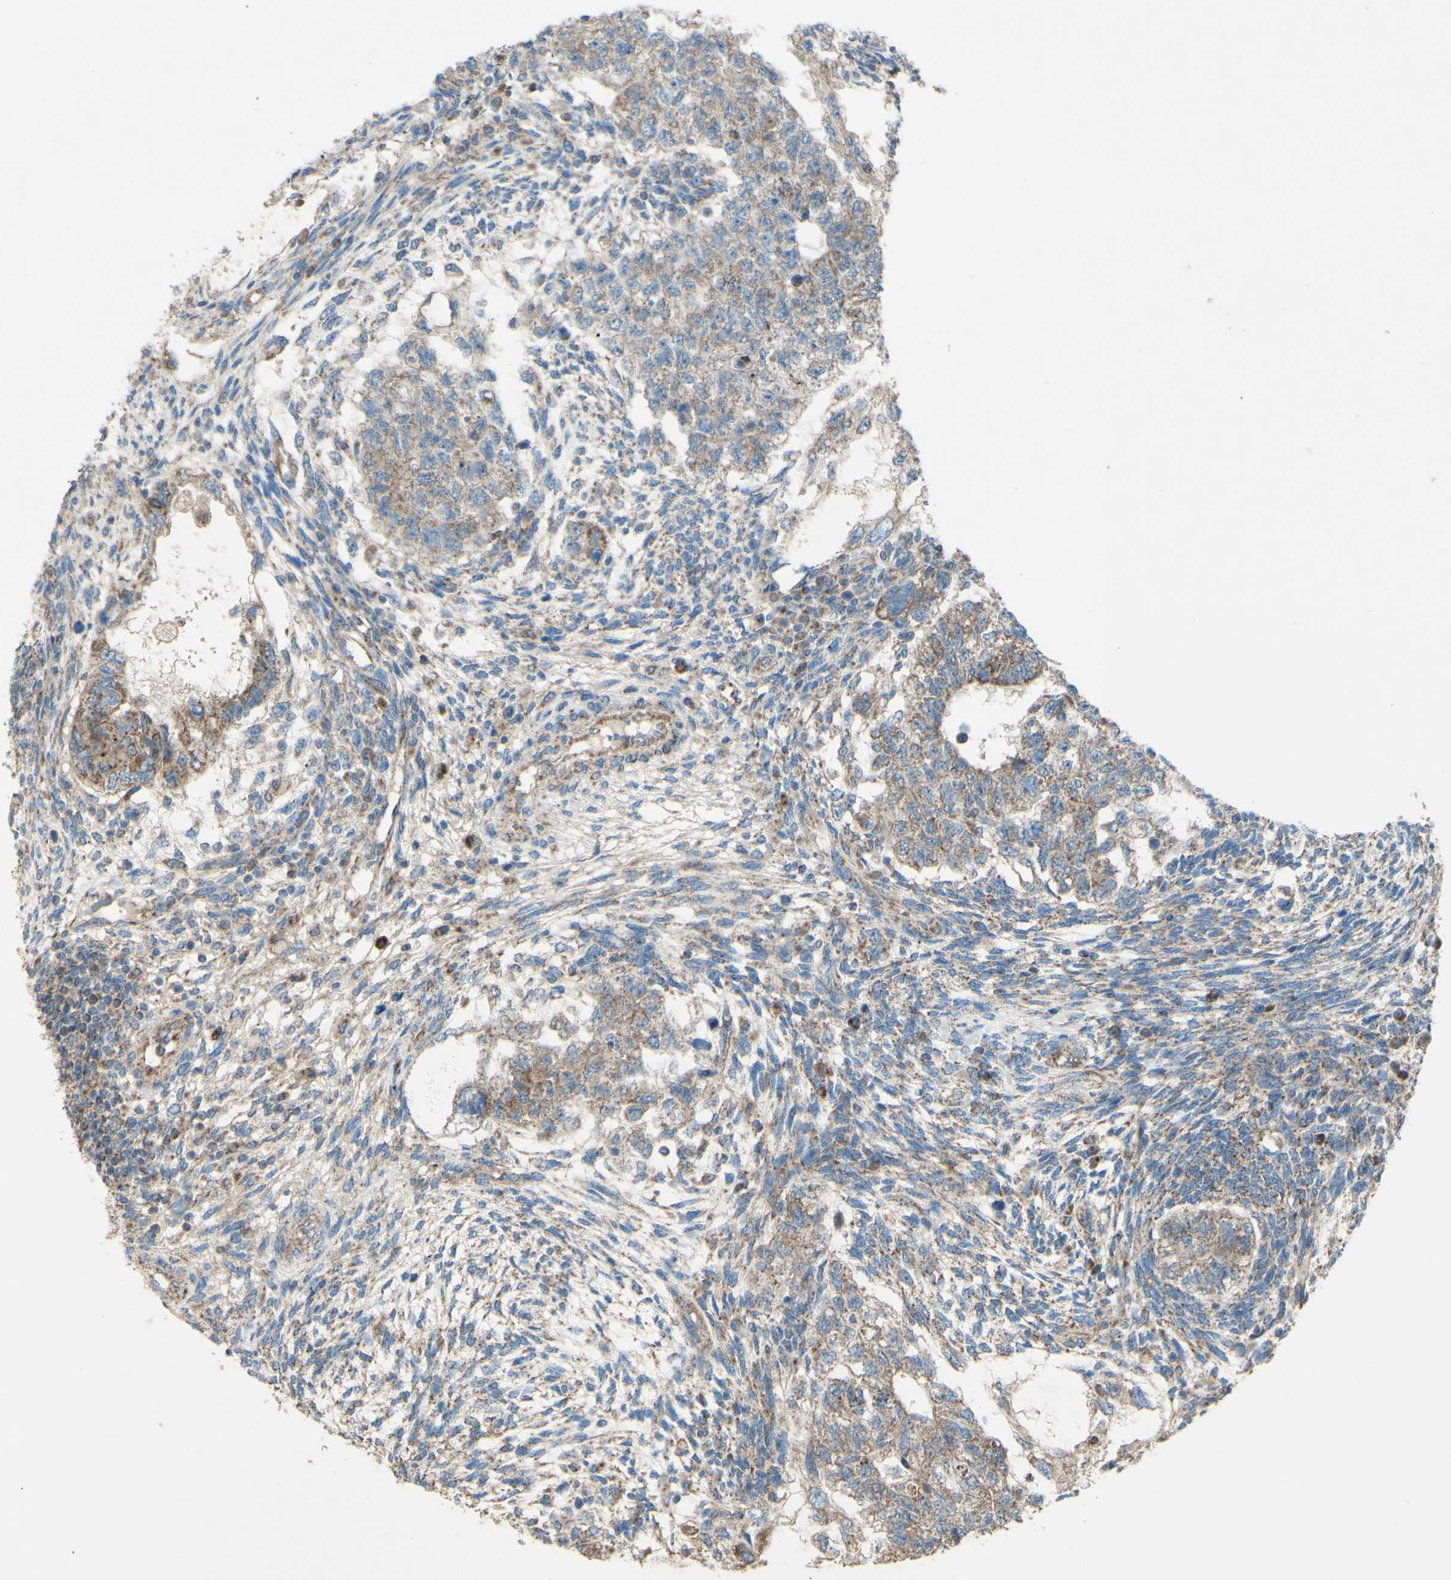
{"staining": {"intensity": "moderate", "quantity": ">75%", "location": "cytoplasmic/membranous"}, "tissue": "testis cancer", "cell_type": "Tumor cells", "image_type": "cancer", "snomed": [{"axis": "morphology", "description": "Normal tissue, NOS"}, {"axis": "morphology", "description": "Carcinoma, Embryonal, NOS"}, {"axis": "topography", "description": "Testis"}], "caption": "Immunohistochemistry (IHC) micrograph of neoplastic tissue: human testis cancer stained using immunohistochemistry (IHC) reveals medium levels of moderate protein expression localized specifically in the cytoplasmic/membranous of tumor cells, appearing as a cytoplasmic/membranous brown color.", "gene": "RHOT1", "patient": {"sex": "male", "age": 36}}